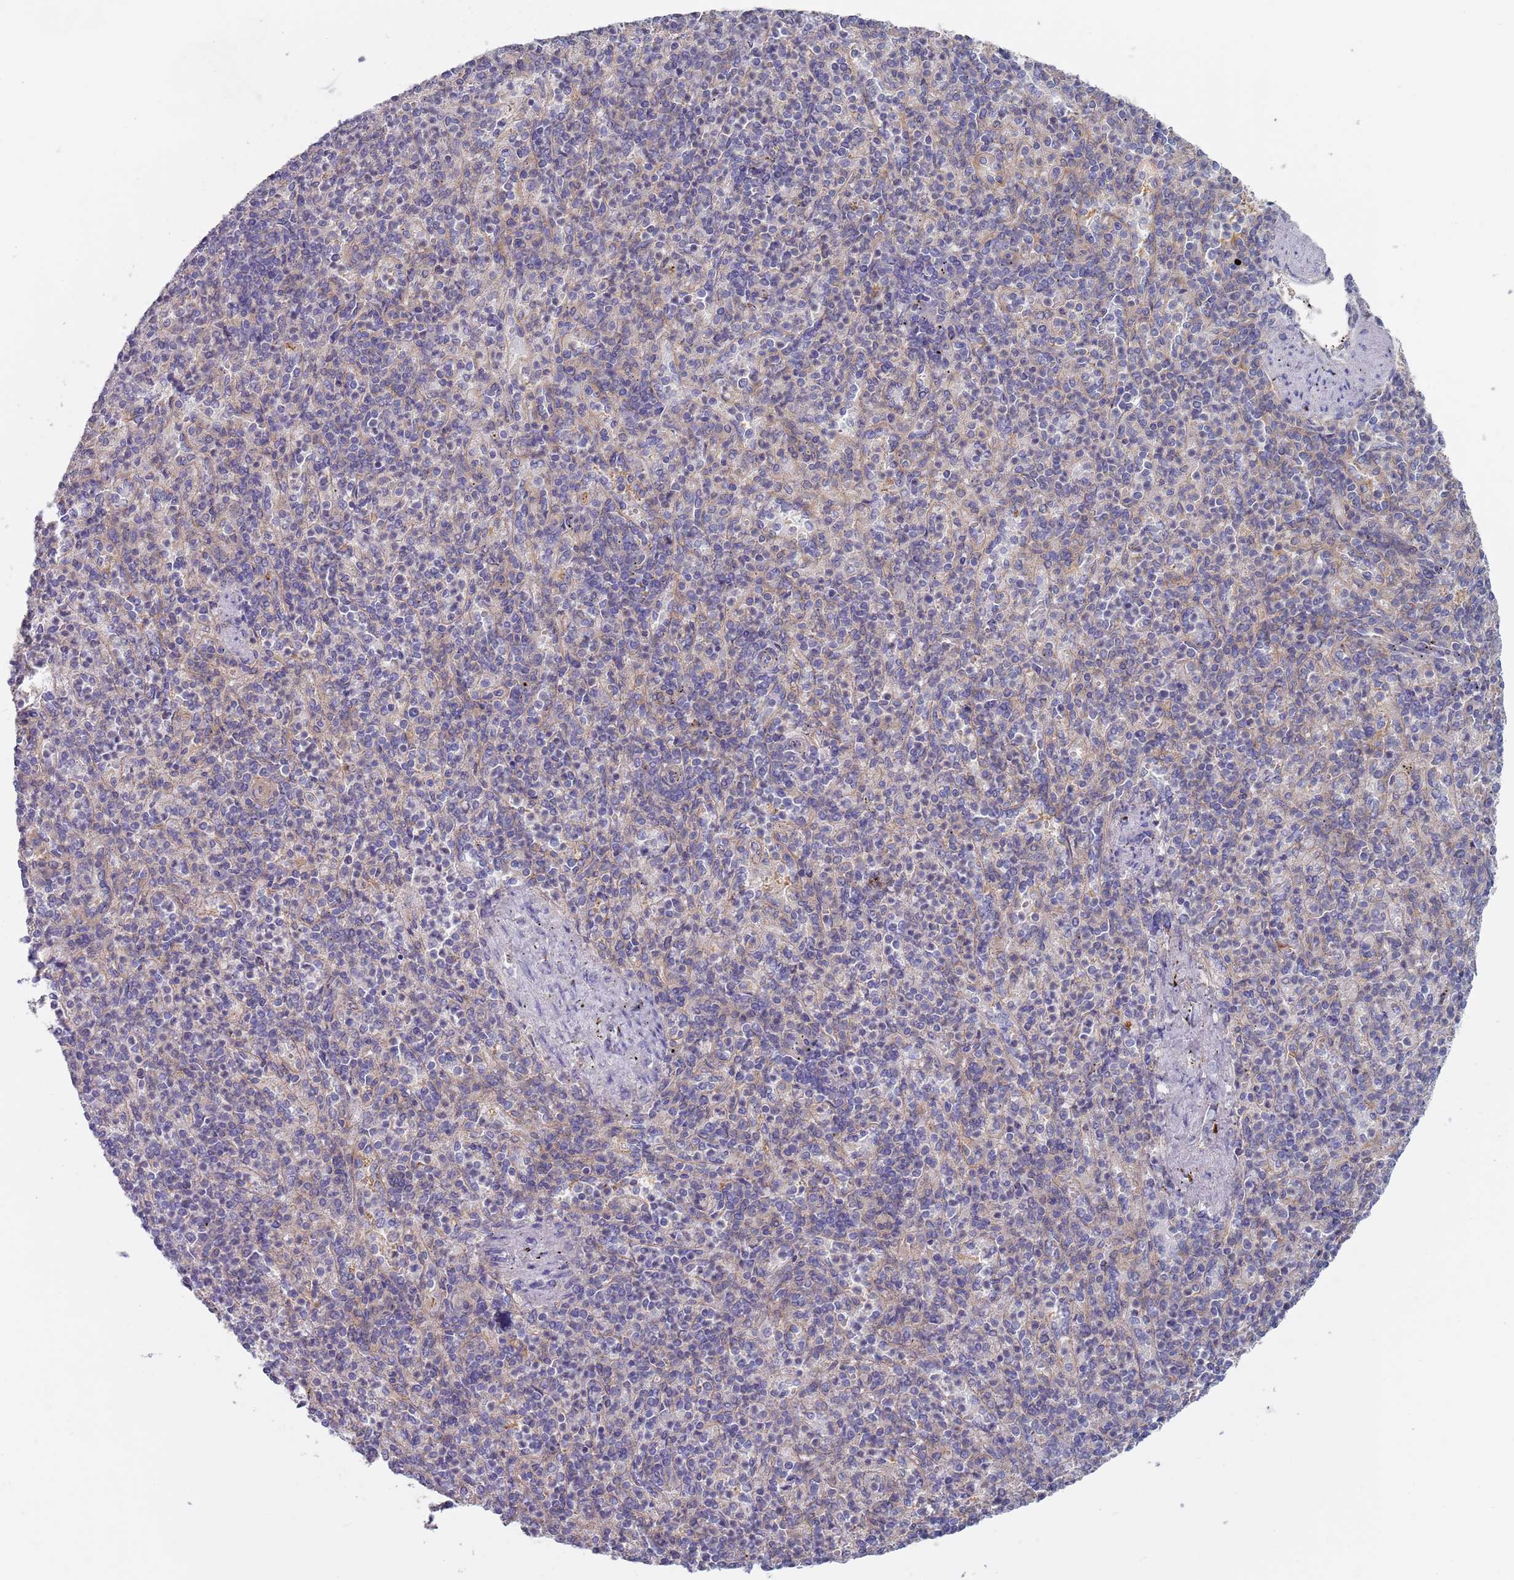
{"staining": {"intensity": "weak", "quantity": "<25%", "location": "cytoplasmic/membranous"}, "tissue": "spleen", "cell_type": "Cells in red pulp", "image_type": "normal", "snomed": [{"axis": "morphology", "description": "Normal tissue, NOS"}, {"axis": "topography", "description": "Spleen"}], "caption": "Cells in red pulp are negative for brown protein staining in unremarkable spleen. The staining was performed using DAB to visualize the protein expression in brown, while the nuclei were stained in blue with hematoxylin (Magnification: 20x).", "gene": "APPL2", "patient": {"sex": "female", "age": 74}}